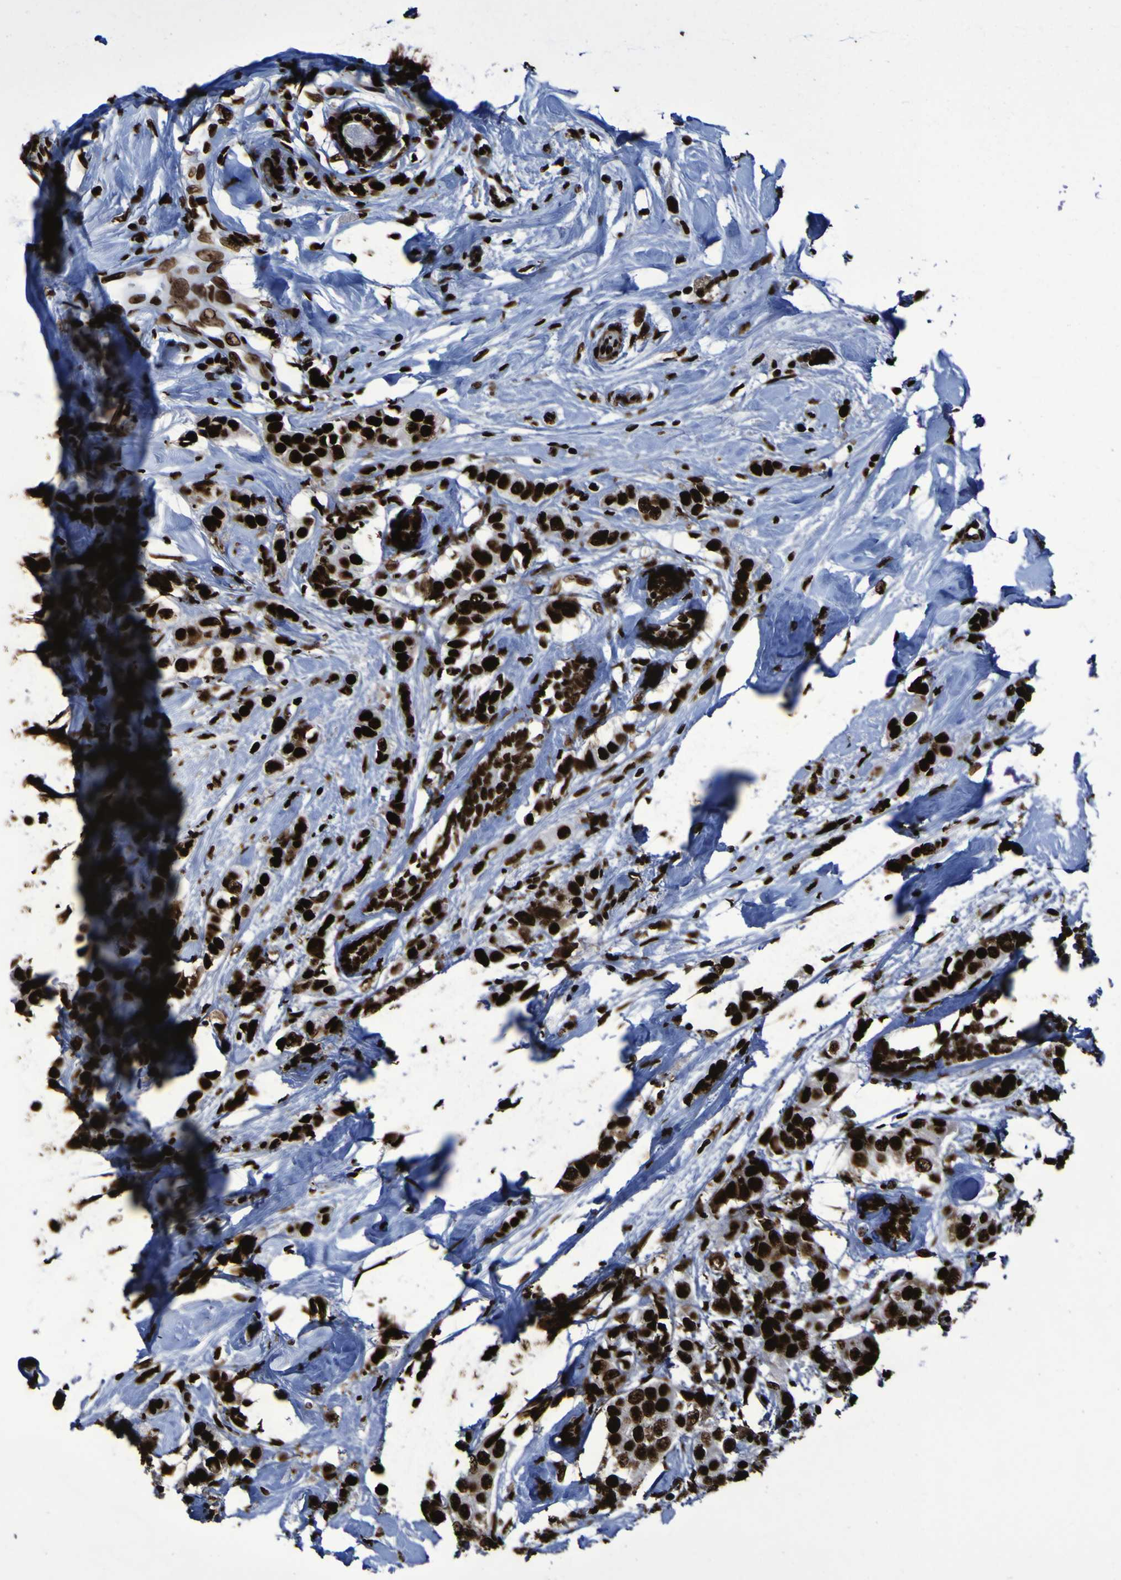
{"staining": {"intensity": "strong", "quantity": ">75%", "location": "nuclear"}, "tissue": "breast cancer", "cell_type": "Tumor cells", "image_type": "cancer", "snomed": [{"axis": "morphology", "description": "Normal tissue, NOS"}, {"axis": "morphology", "description": "Duct carcinoma"}, {"axis": "topography", "description": "Breast"}], "caption": "Protein expression analysis of breast infiltrating ductal carcinoma displays strong nuclear expression in approximately >75% of tumor cells. (DAB (3,3'-diaminobenzidine) = brown stain, brightfield microscopy at high magnification).", "gene": "NPM1", "patient": {"sex": "female", "age": 50}}